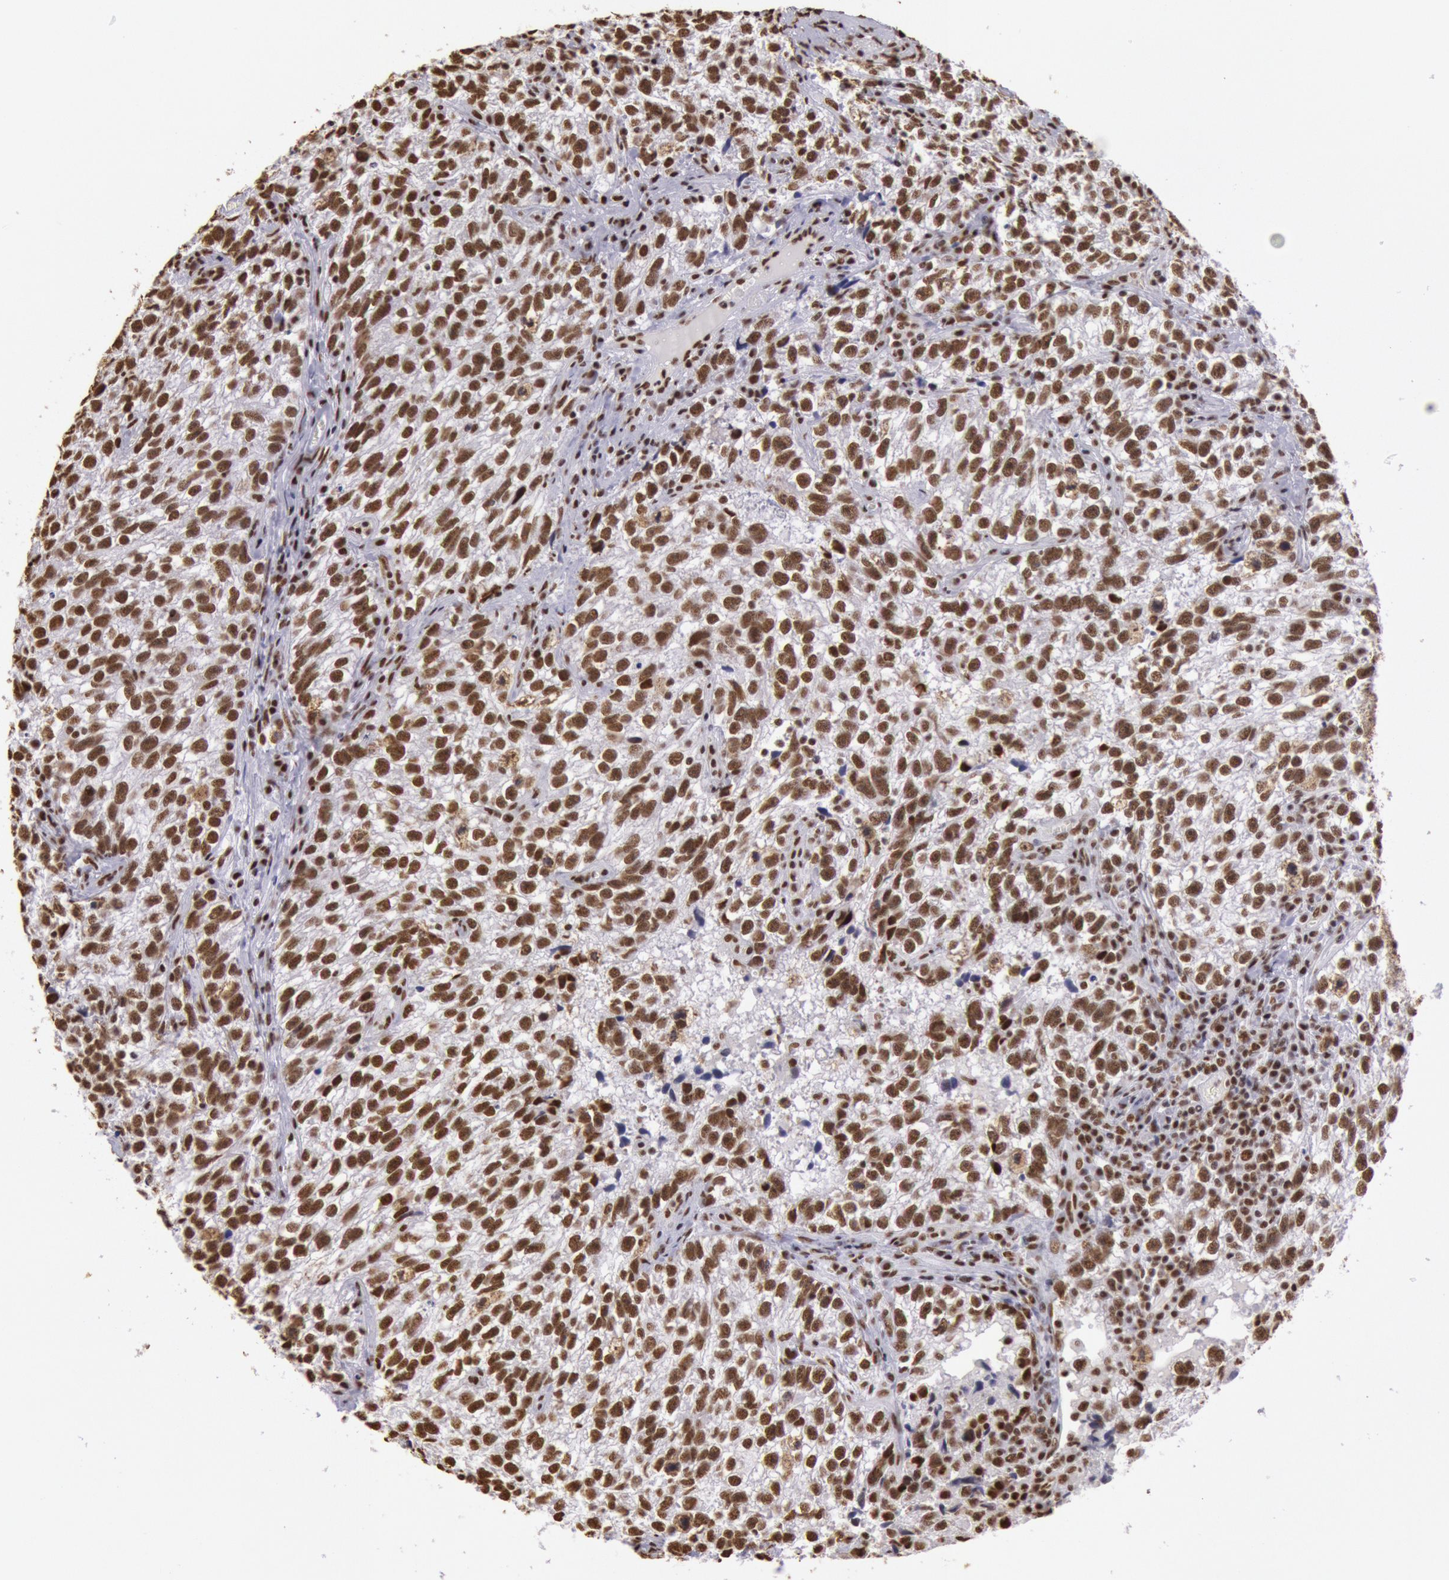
{"staining": {"intensity": "moderate", "quantity": ">75%", "location": "nuclear"}, "tissue": "testis cancer", "cell_type": "Tumor cells", "image_type": "cancer", "snomed": [{"axis": "morphology", "description": "Seminoma, NOS"}, {"axis": "topography", "description": "Testis"}], "caption": "About >75% of tumor cells in human testis cancer display moderate nuclear protein positivity as visualized by brown immunohistochemical staining.", "gene": "HNRNPH2", "patient": {"sex": "male", "age": 38}}